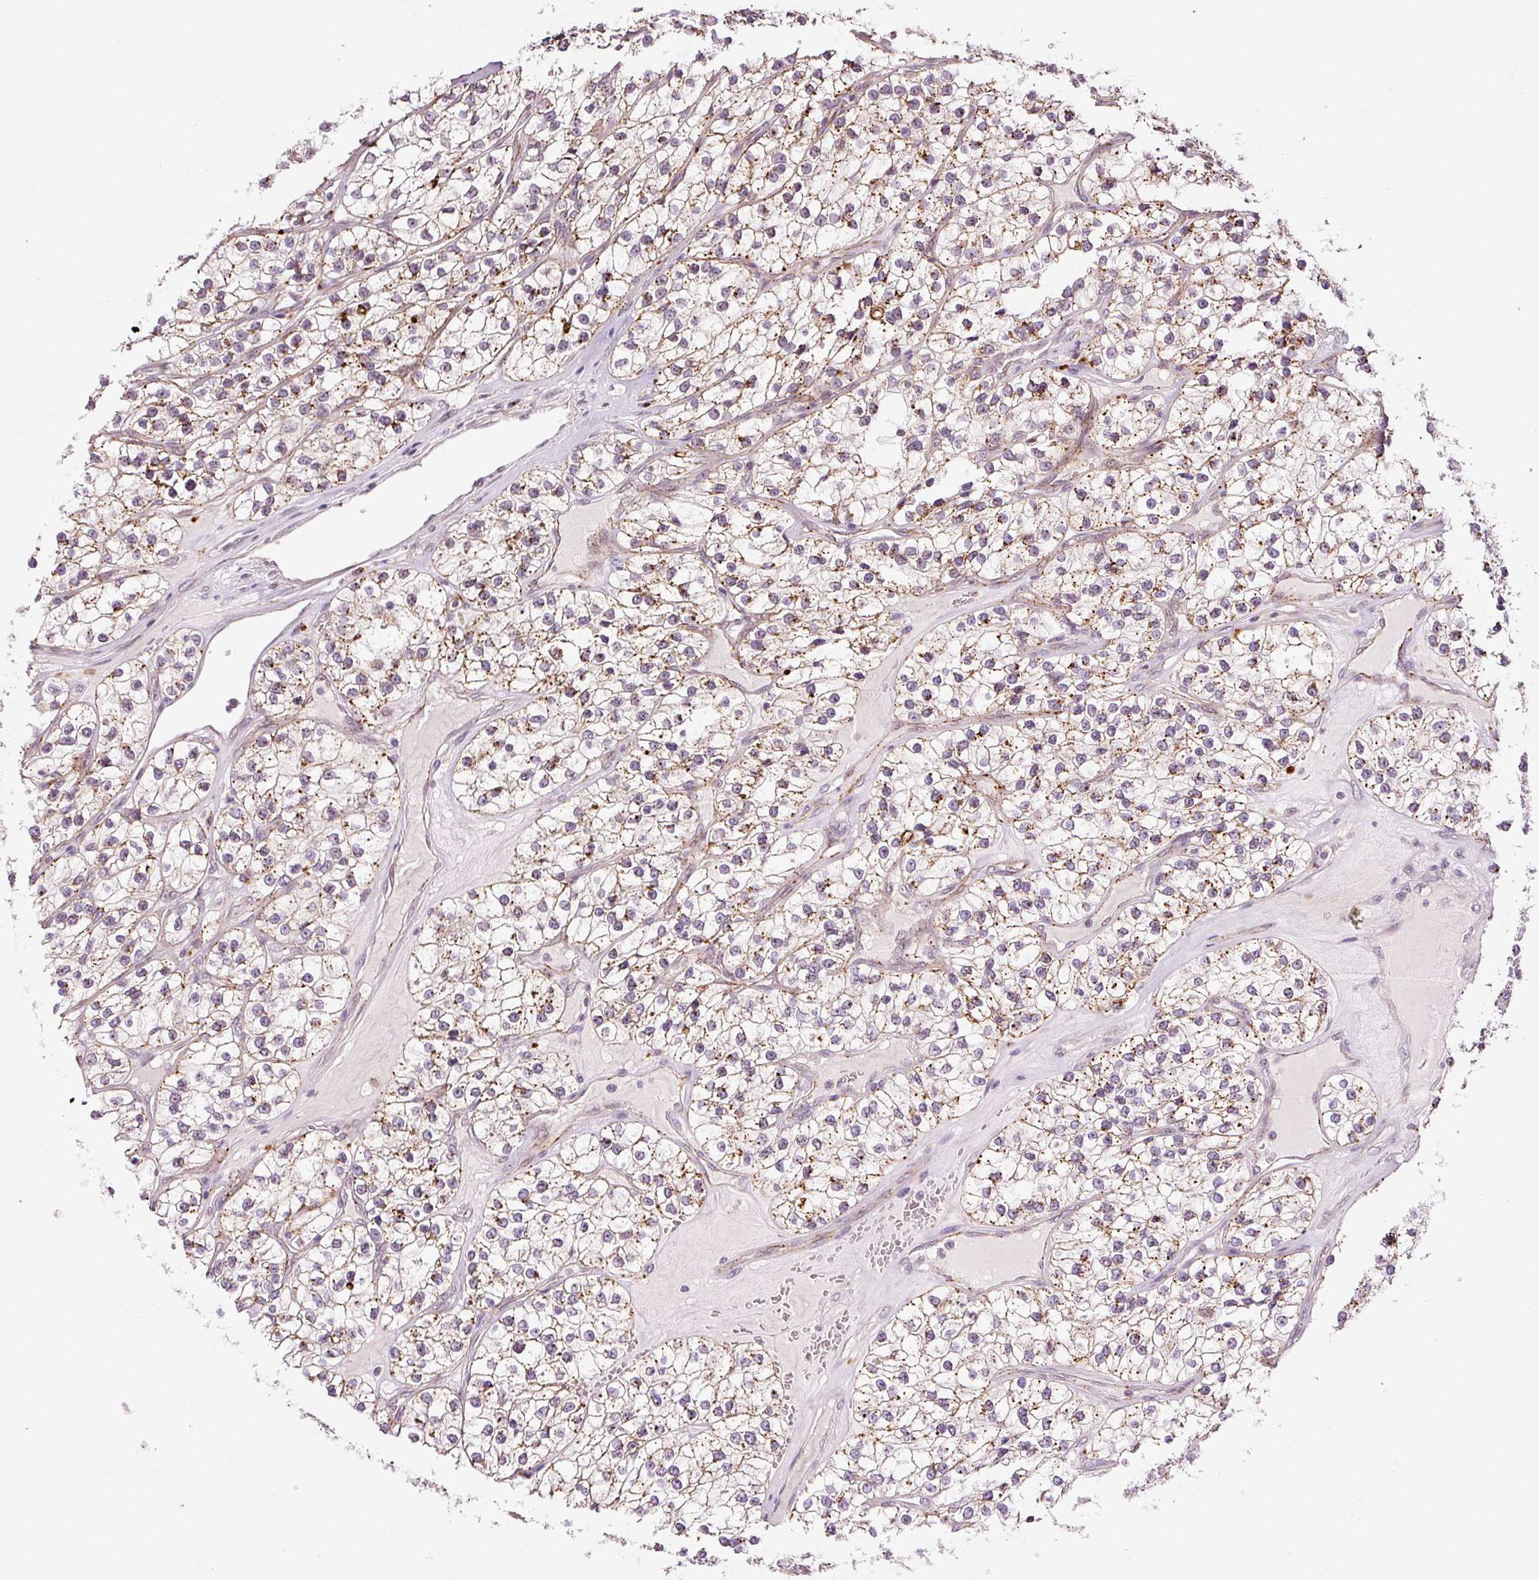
{"staining": {"intensity": "weak", "quantity": ">75%", "location": "cytoplasmic/membranous"}, "tissue": "renal cancer", "cell_type": "Tumor cells", "image_type": "cancer", "snomed": [{"axis": "morphology", "description": "Adenocarcinoma, NOS"}, {"axis": "topography", "description": "Kidney"}], "caption": "Protein staining of adenocarcinoma (renal) tissue reveals weak cytoplasmic/membranous expression in about >75% of tumor cells.", "gene": "ZNF639", "patient": {"sex": "female", "age": 57}}